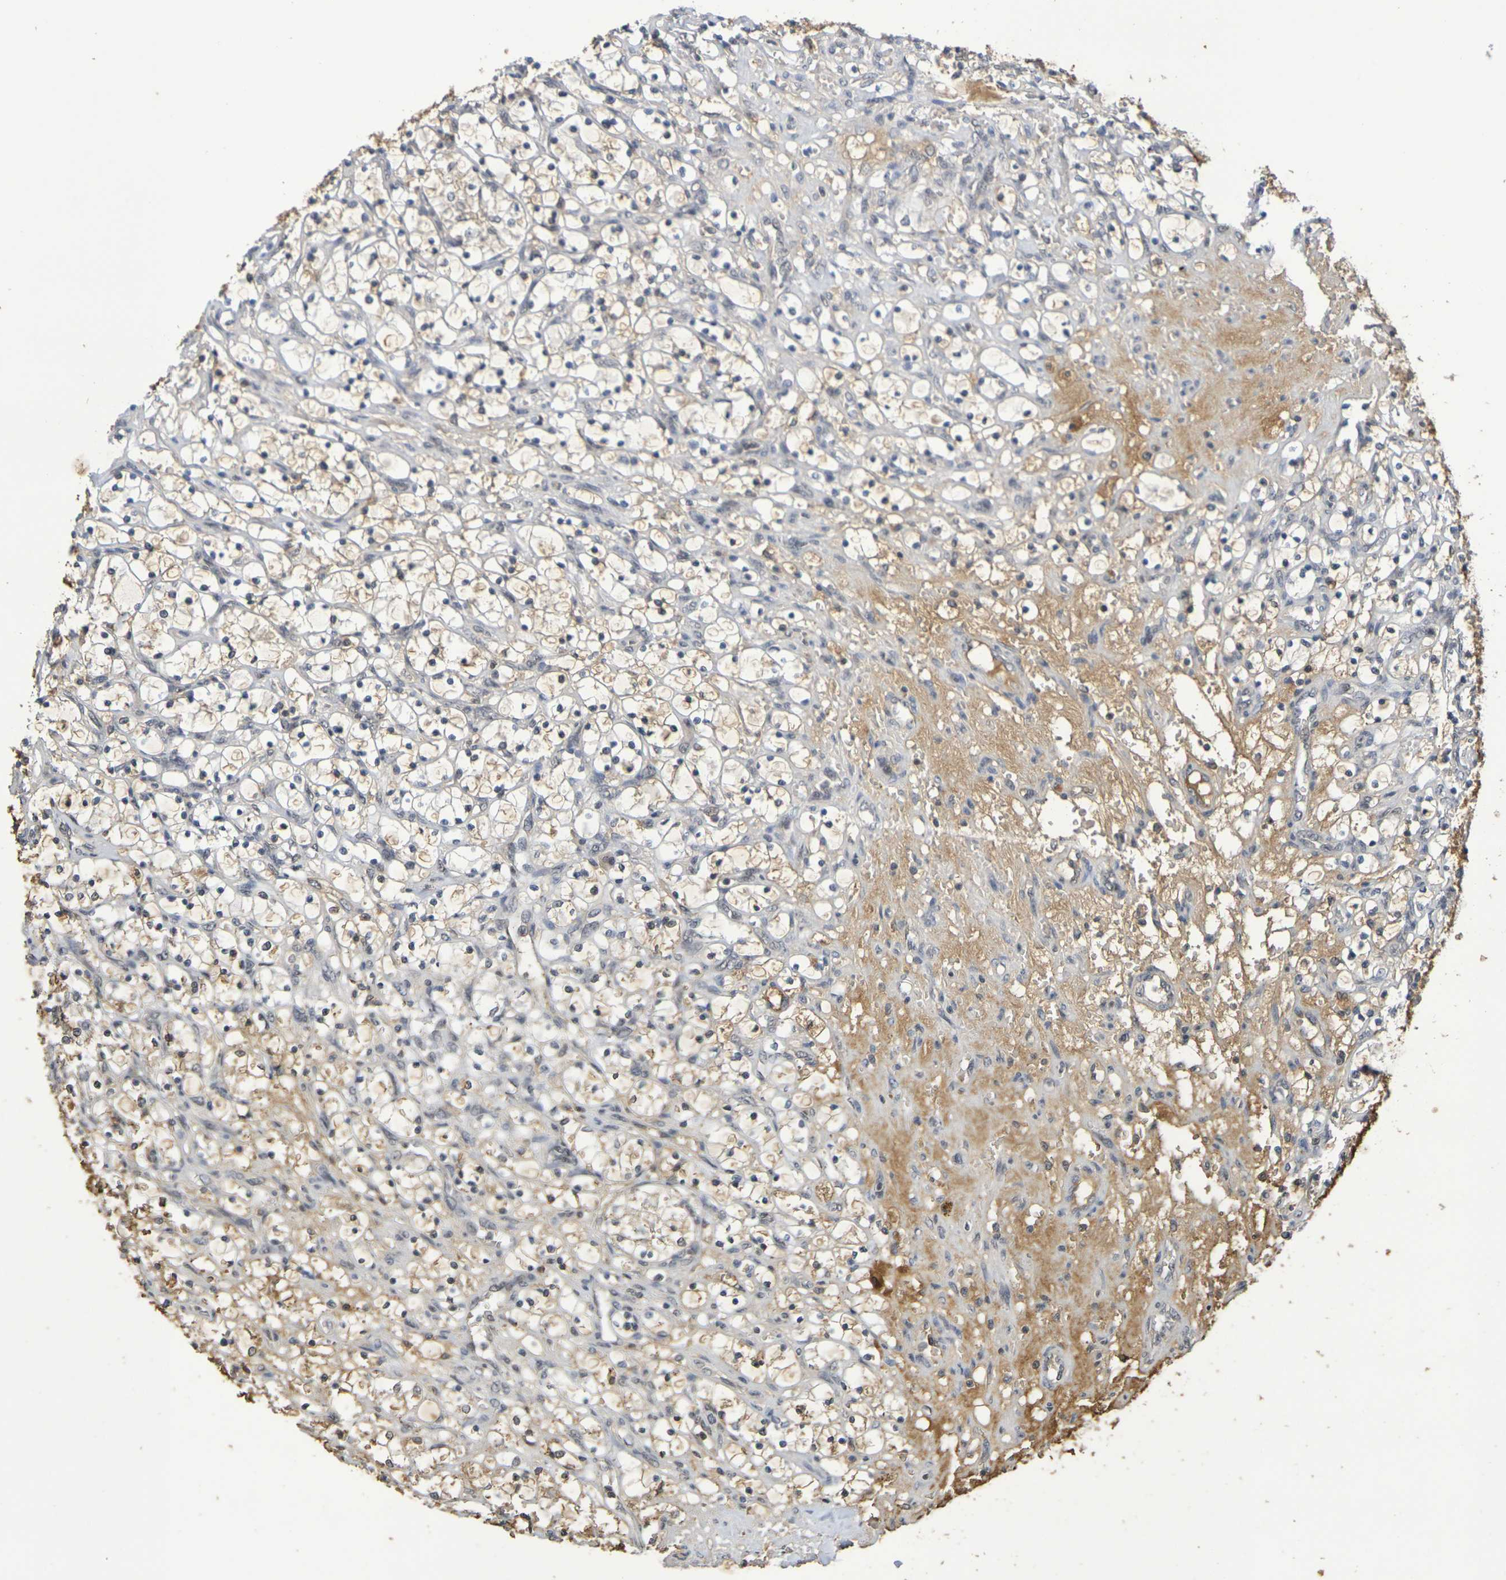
{"staining": {"intensity": "weak", "quantity": "<25%", "location": "cytoplasmic/membranous"}, "tissue": "renal cancer", "cell_type": "Tumor cells", "image_type": "cancer", "snomed": [{"axis": "morphology", "description": "Adenocarcinoma, NOS"}, {"axis": "topography", "description": "Kidney"}], "caption": "This is an immunohistochemistry histopathology image of renal adenocarcinoma. There is no expression in tumor cells.", "gene": "TERF2", "patient": {"sex": "female", "age": 69}}